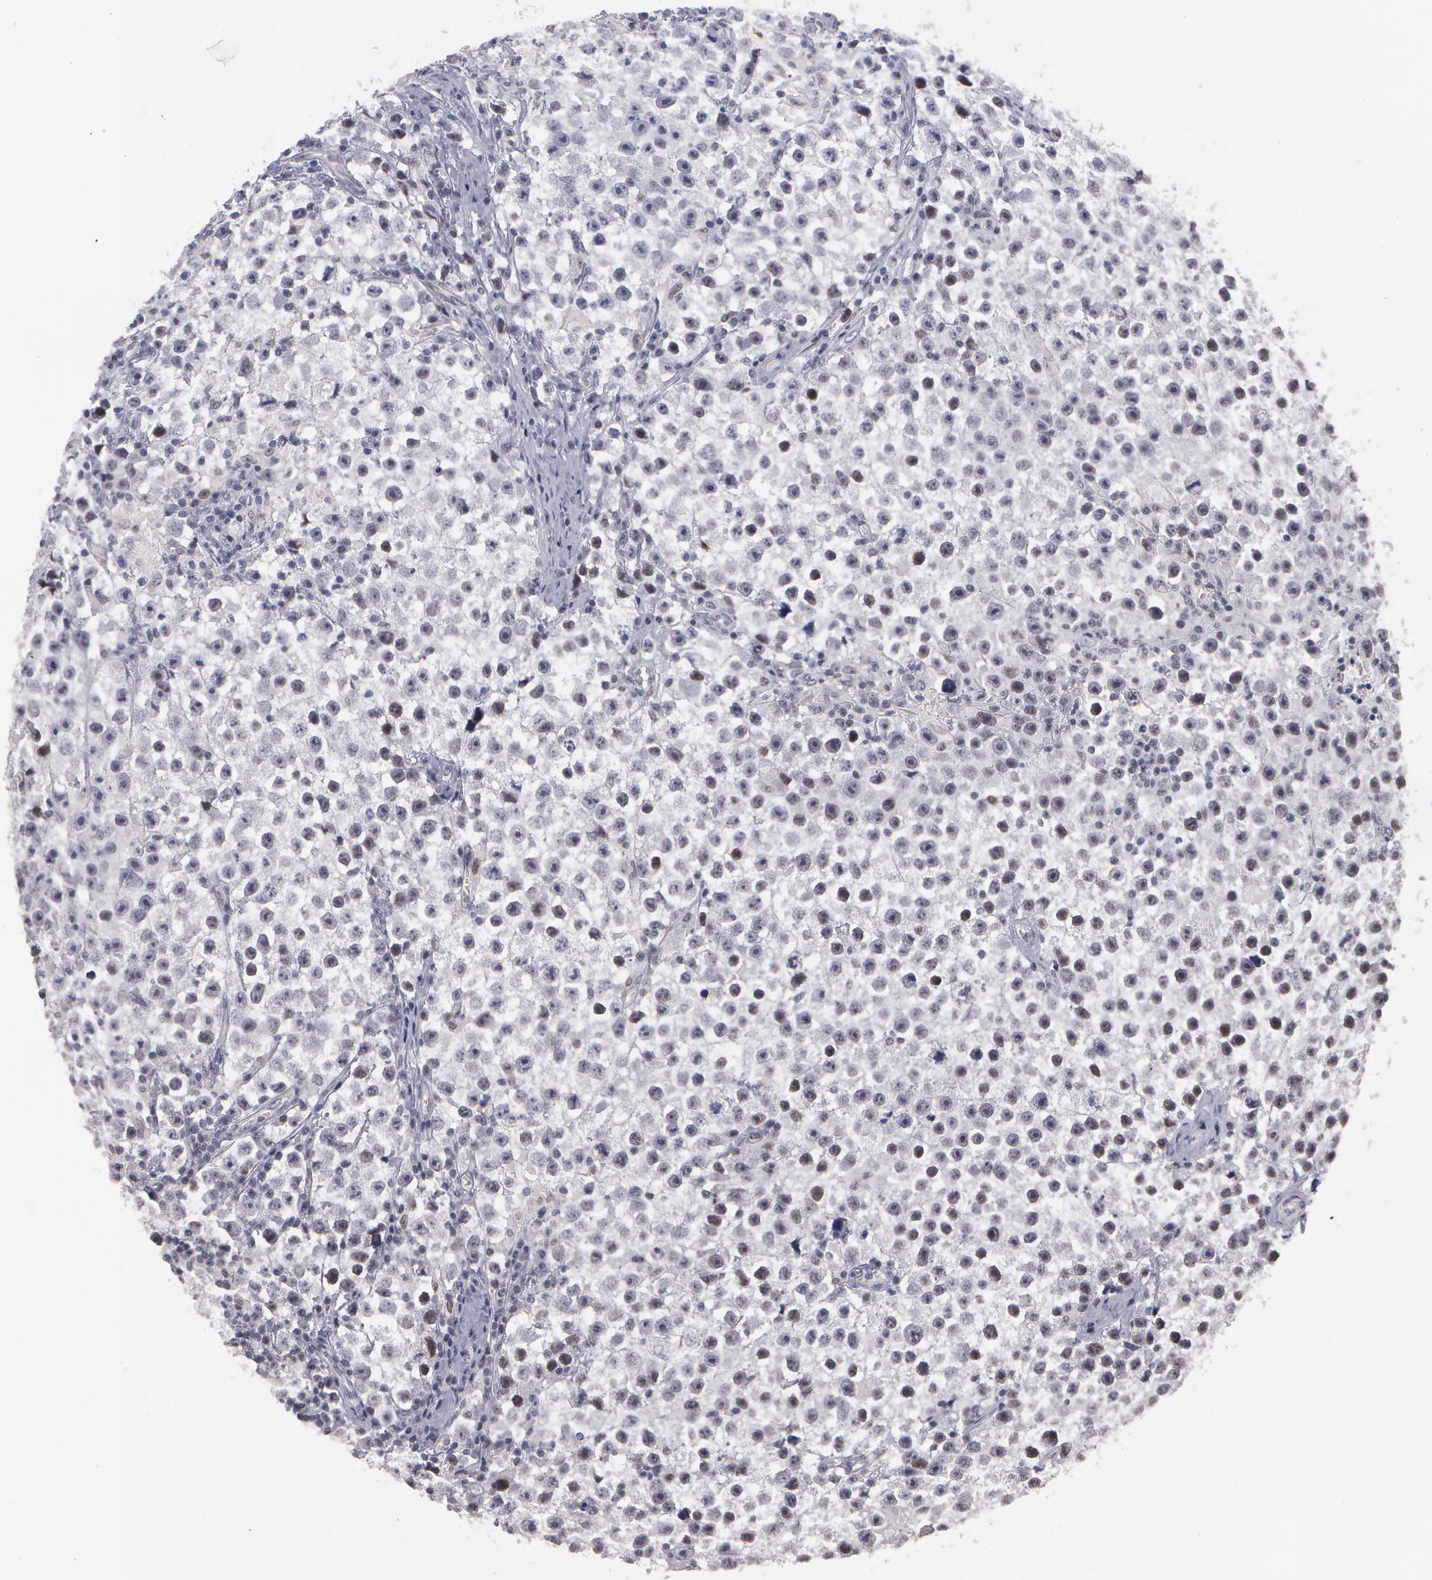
{"staining": {"intensity": "weak", "quantity": "<25%", "location": "nuclear"}, "tissue": "testis cancer", "cell_type": "Tumor cells", "image_type": "cancer", "snomed": [{"axis": "morphology", "description": "Seminoma, NOS"}, {"axis": "topography", "description": "Testis"}], "caption": "Image shows no significant protein staining in tumor cells of testis cancer.", "gene": "PRICKLE1", "patient": {"sex": "male", "age": 35}}